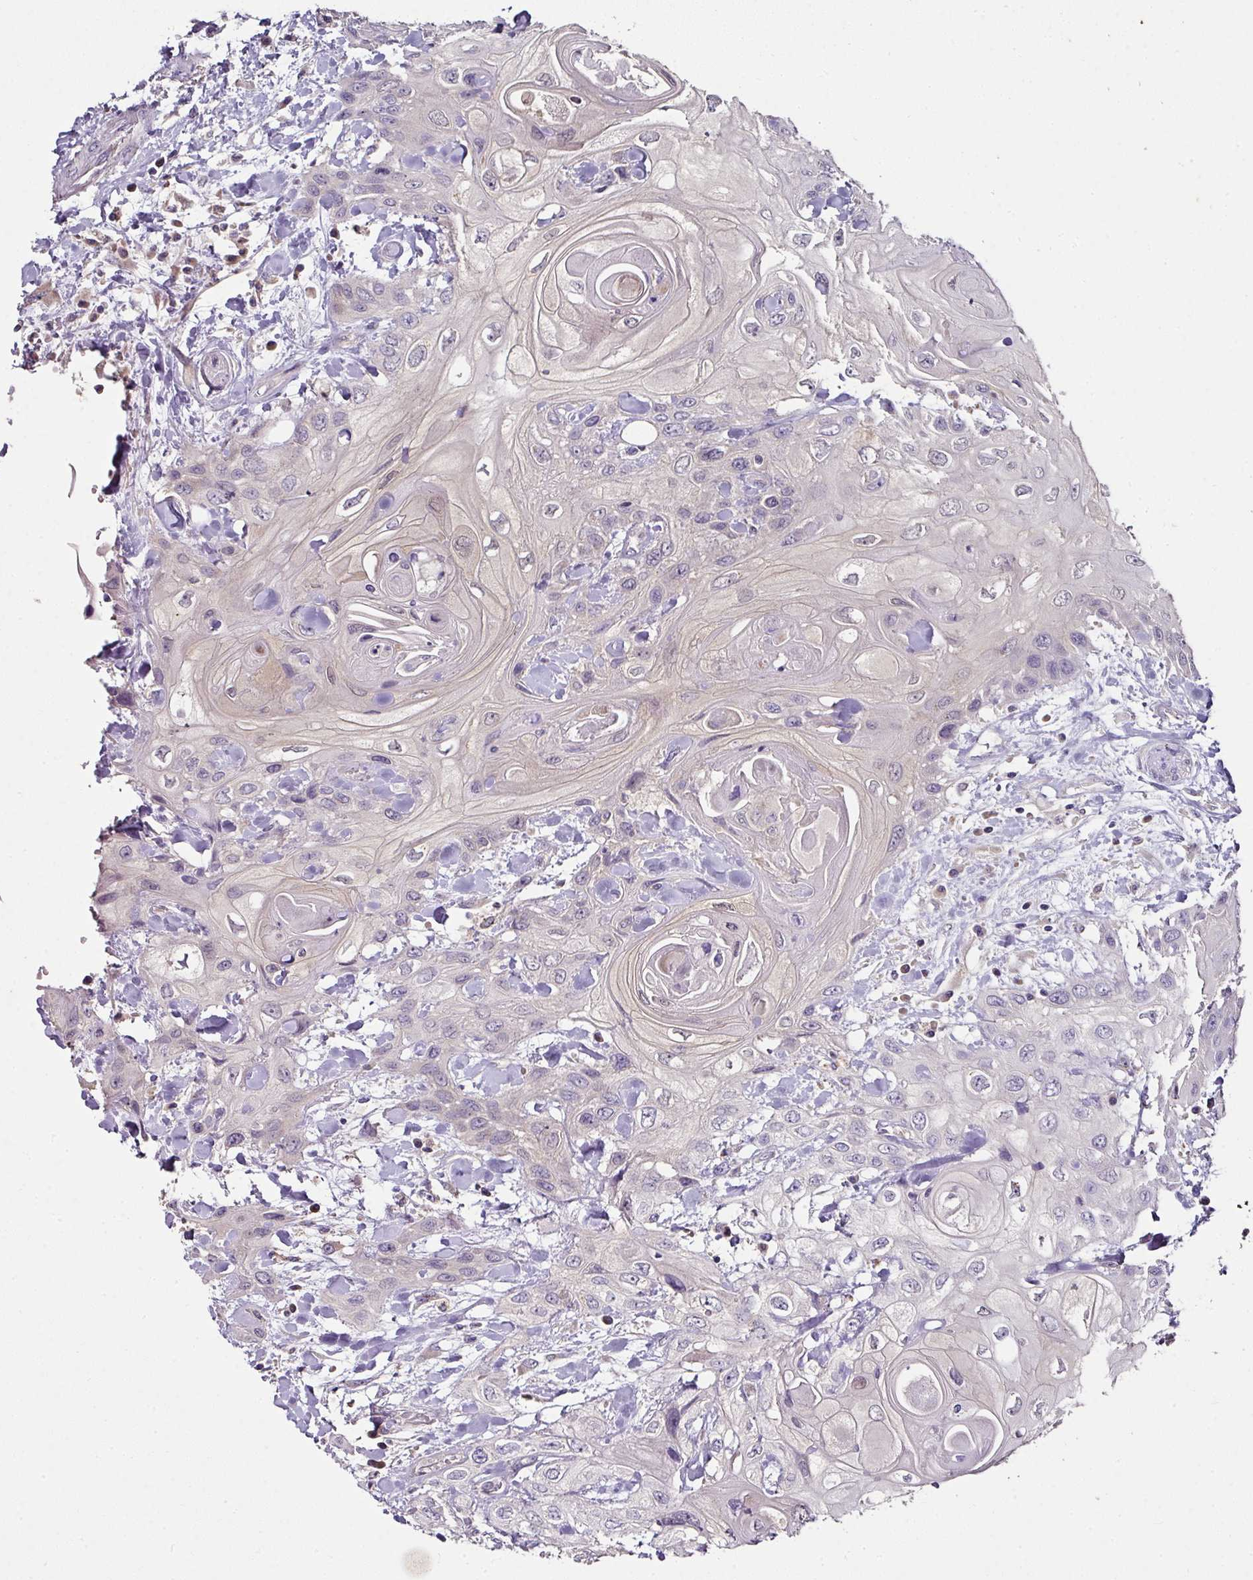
{"staining": {"intensity": "weak", "quantity": "<25%", "location": "cytoplasmic/membranous"}, "tissue": "head and neck cancer", "cell_type": "Tumor cells", "image_type": "cancer", "snomed": [{"axis": "morphology", "description": "Squamous cell carcinoma, NOS"}, {"axis": "topography", "description": "Head-Neck"}], "caption": "A histopathology image of head and neck cancer stained for a protein exhibits no brown staining in tumor cells.", "gene": "SKIC2", "patient": {"sex": "female", "age": 43}}